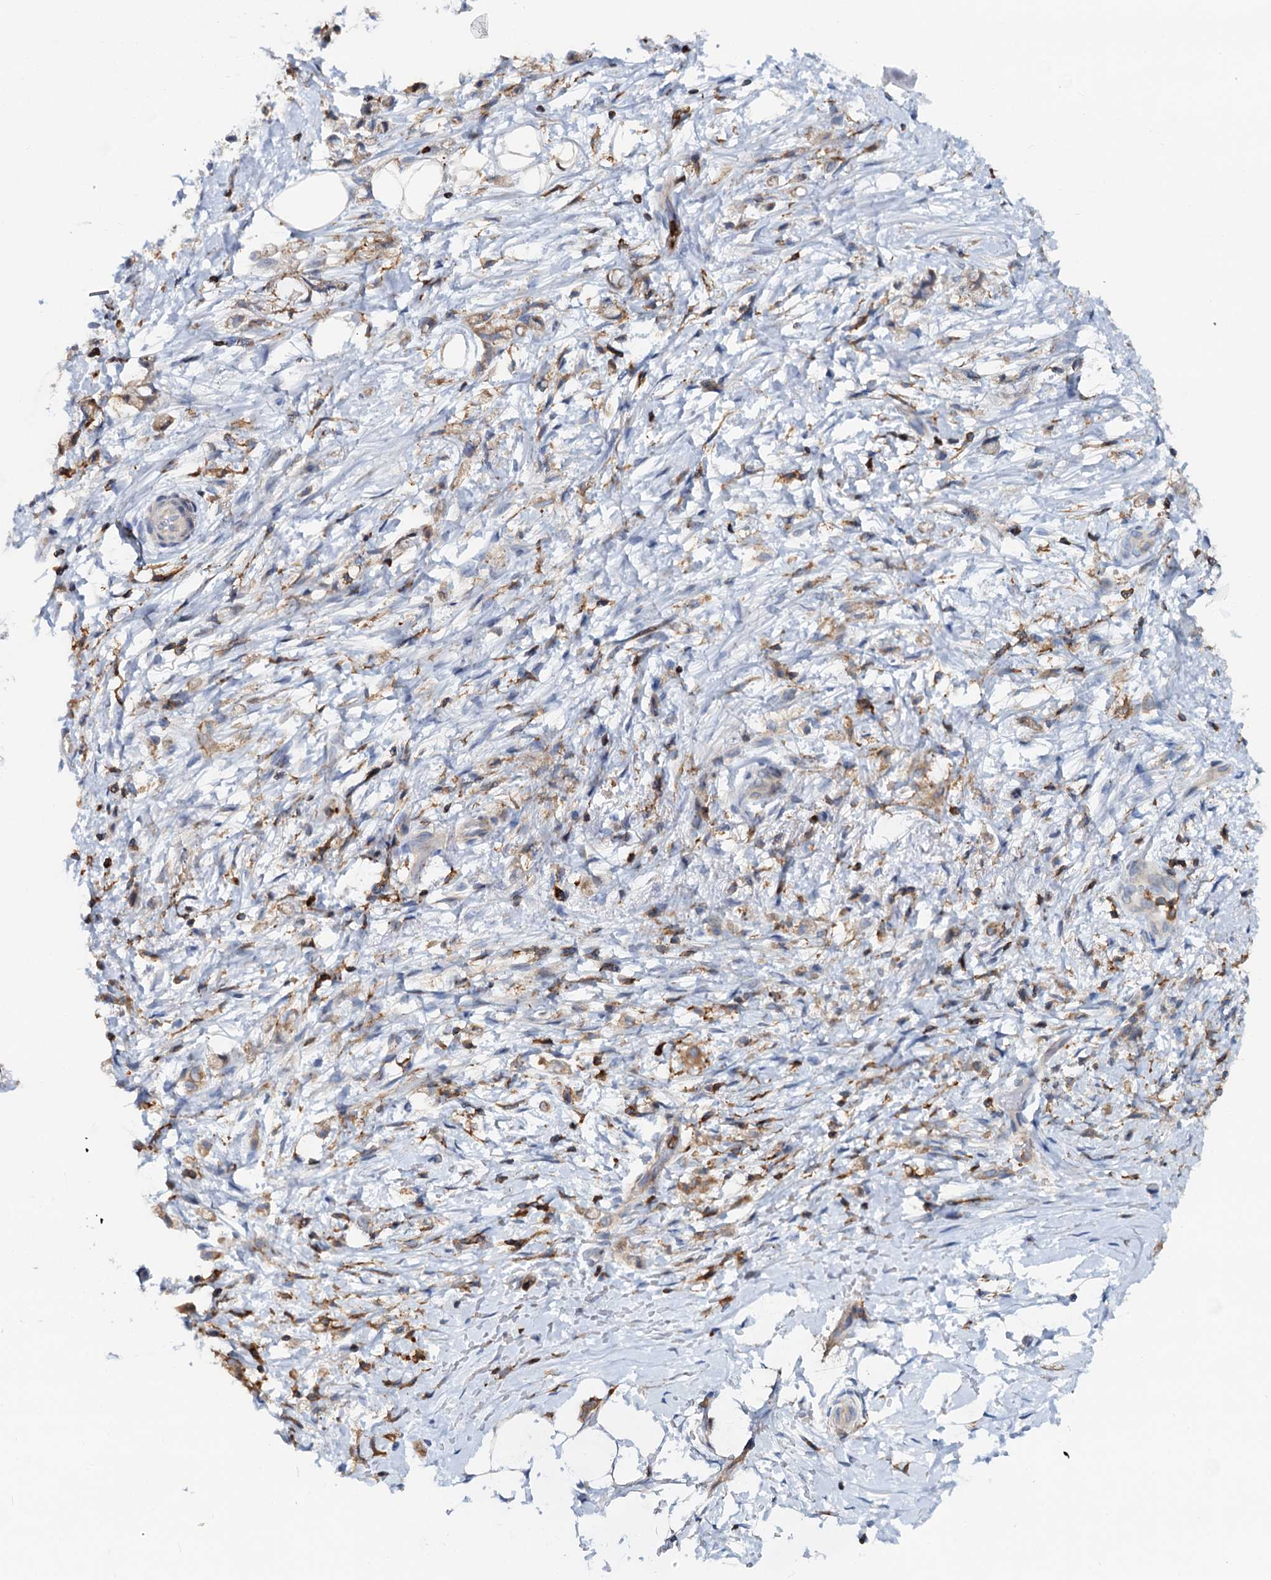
{"staining": {"intensity": "moderate", "quantity": ">75%", "location": "cytoplasmic/membranous"}, "tissue": "stomach cancer", "cell_type": "Tumor cells", "image_type": "cancer", "snomed": [{"axis": "morphology", "description": "Adenocarcinoma, NOS"}, {"axis": "topography", "description": "Stomach"}], "caption": "High-magnification brightfield microscopy of stomach cancer stained with DAB (brown) and counterstained with hematoxylin (blue). tumor cells exhibit moderate cytoplasmic/membranous expression is seen in about>75% of cells.", "gene": "LRCH4", "patient": {"sex": "female", "age": 60}}